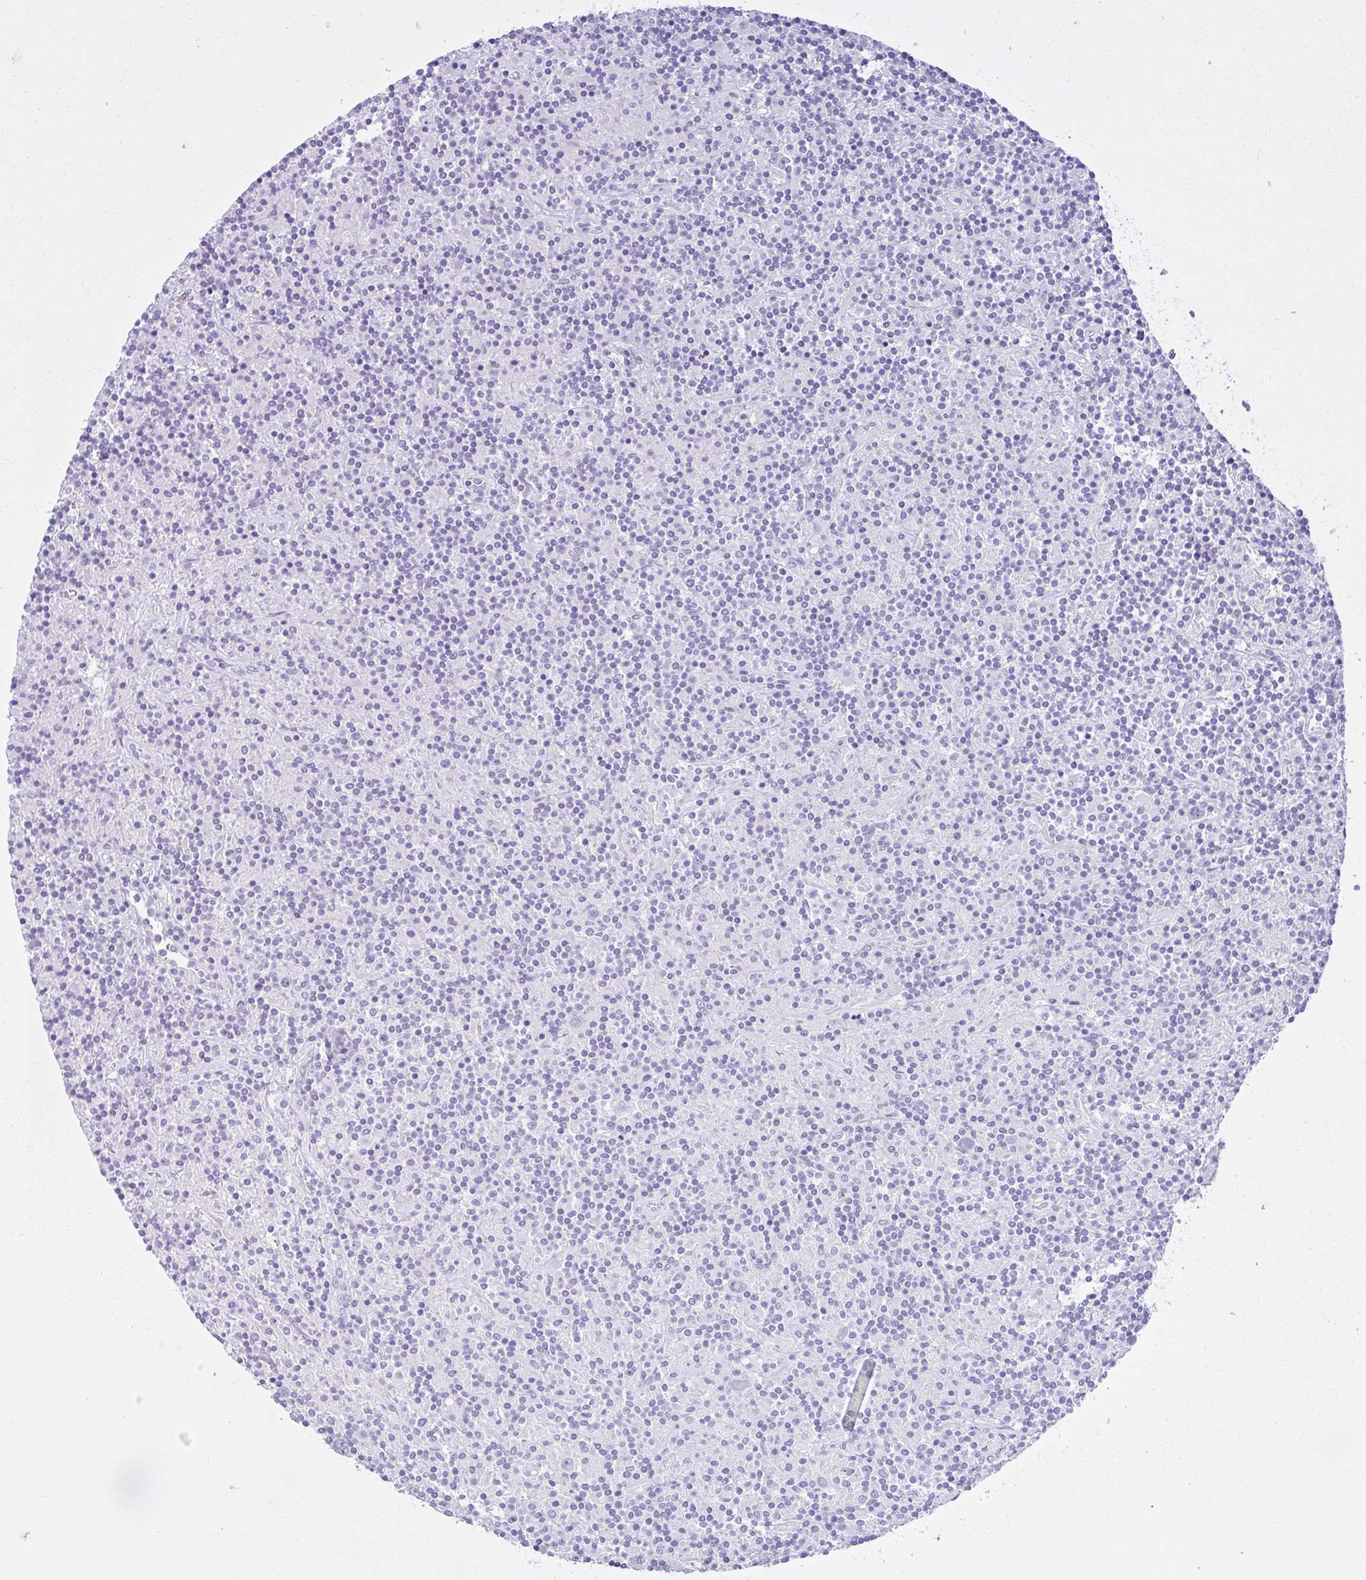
{"staining": {"intensity": "negative", "quantity": "none", "location": "none"}, "tissue": "lymphoma", "cell_type": "Tumor cells", "image_type": "cancer", "snomed": [{"axis": "morphology", "description": "Hodgkin's disease, NOS"}, {"axis": "topography", "description": "Lymph node"}], "caption": "Immunohistochemical staining of human Hodgkin's disease shows no significant expression in tumor cells.", "gene": "CYP19A1", "patient": {"sex": "male", "age": 70}}